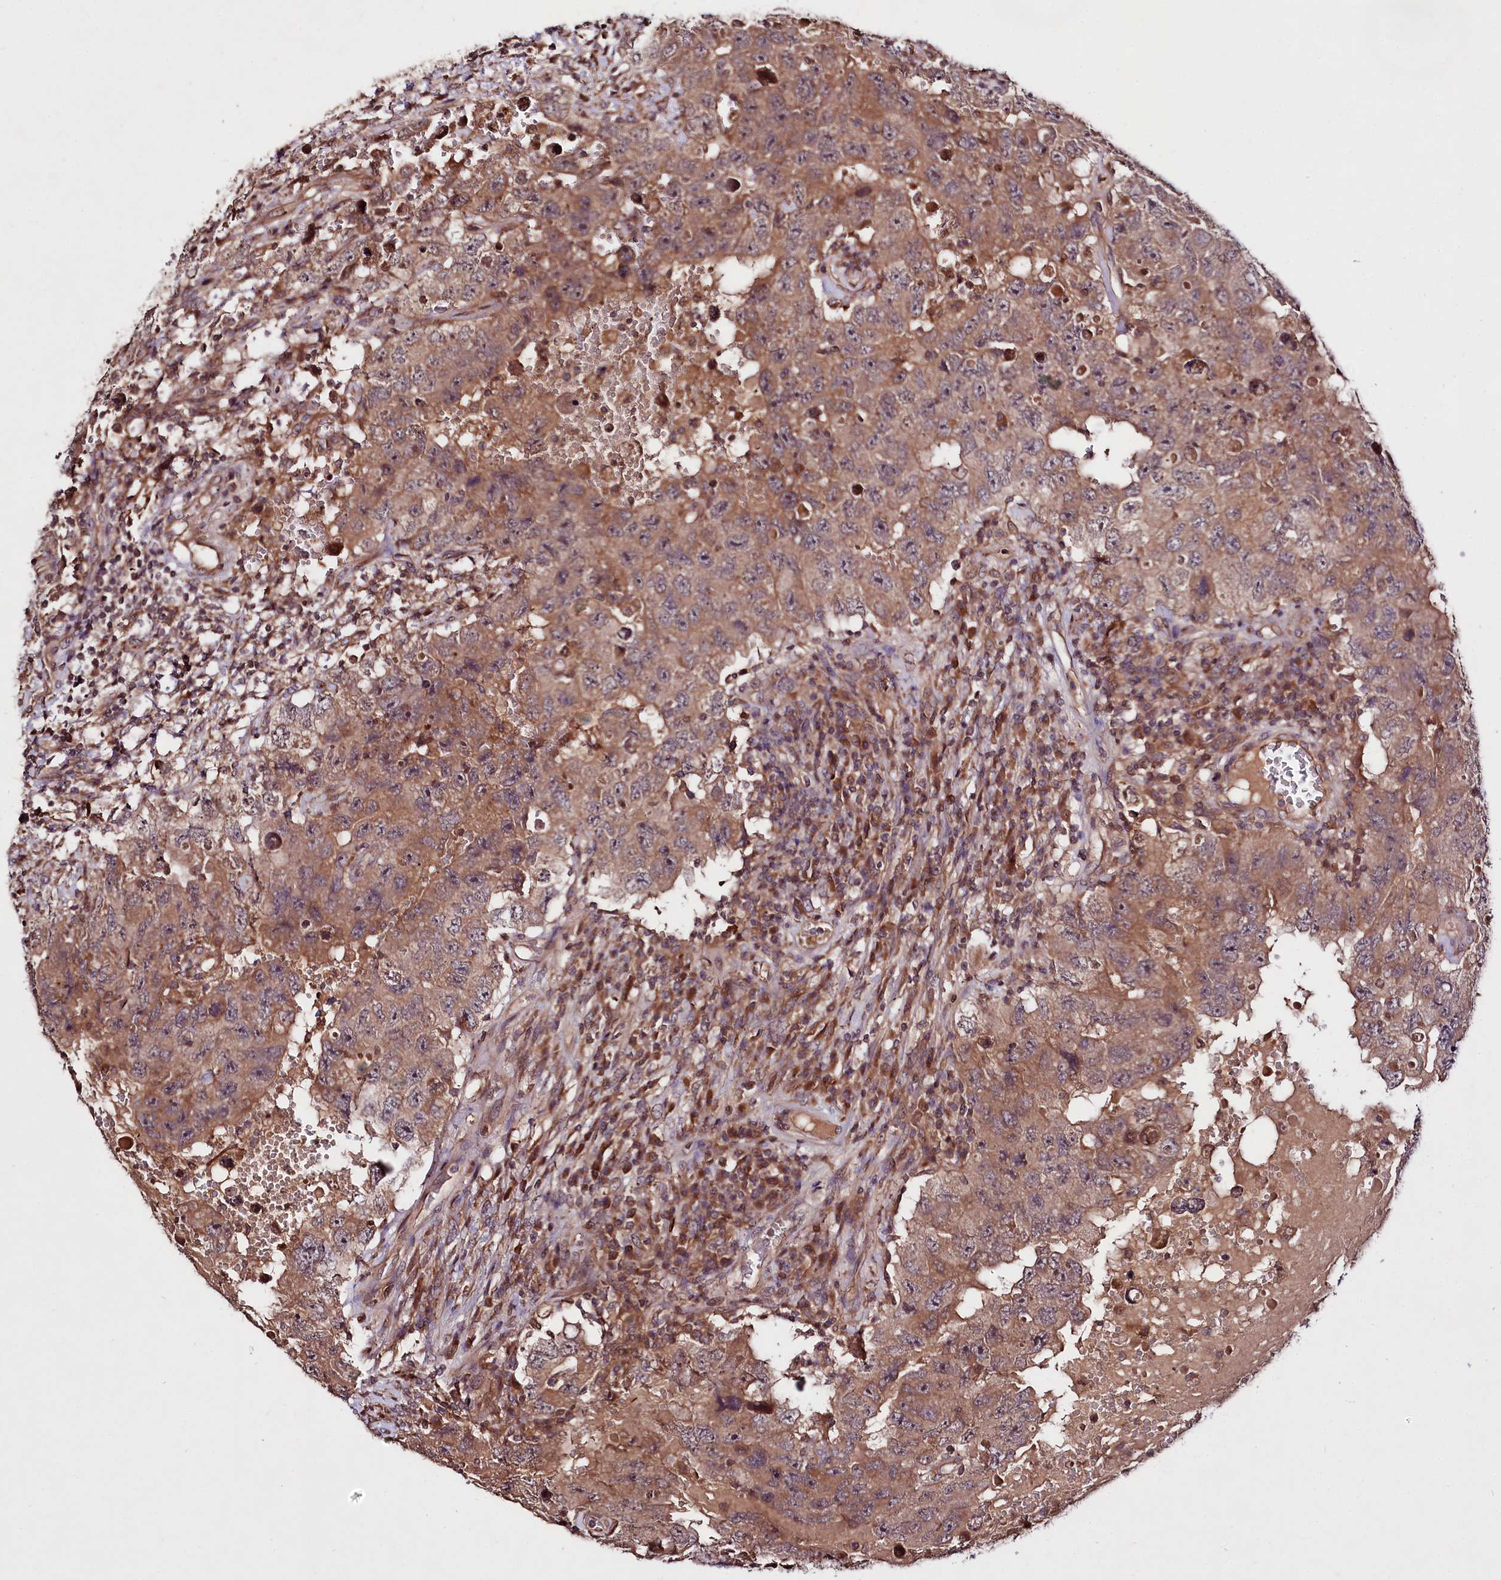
{"staining": {"intensity": "moderate", "quantity": ">75%", "location": "cytoplasmic/membranous"}, "tissue": "testis cancer", "cell_type": "Tumor cells", "image_type": "cancer", "snomed": [{"axis": "morphology", "description": "Carcinoma, Embryonal, NOS"}, {"axis": "topography", "description": "Testis"}], "caption": "Testis embryonal carcinoma was stained to show a protein in brown. There is medium levels of moderate cytoplasmic/membranous staining in approximately >75% of tumor cells.", "gene": "TNPO3", "patient": {"sex": "male", "age": 26}}